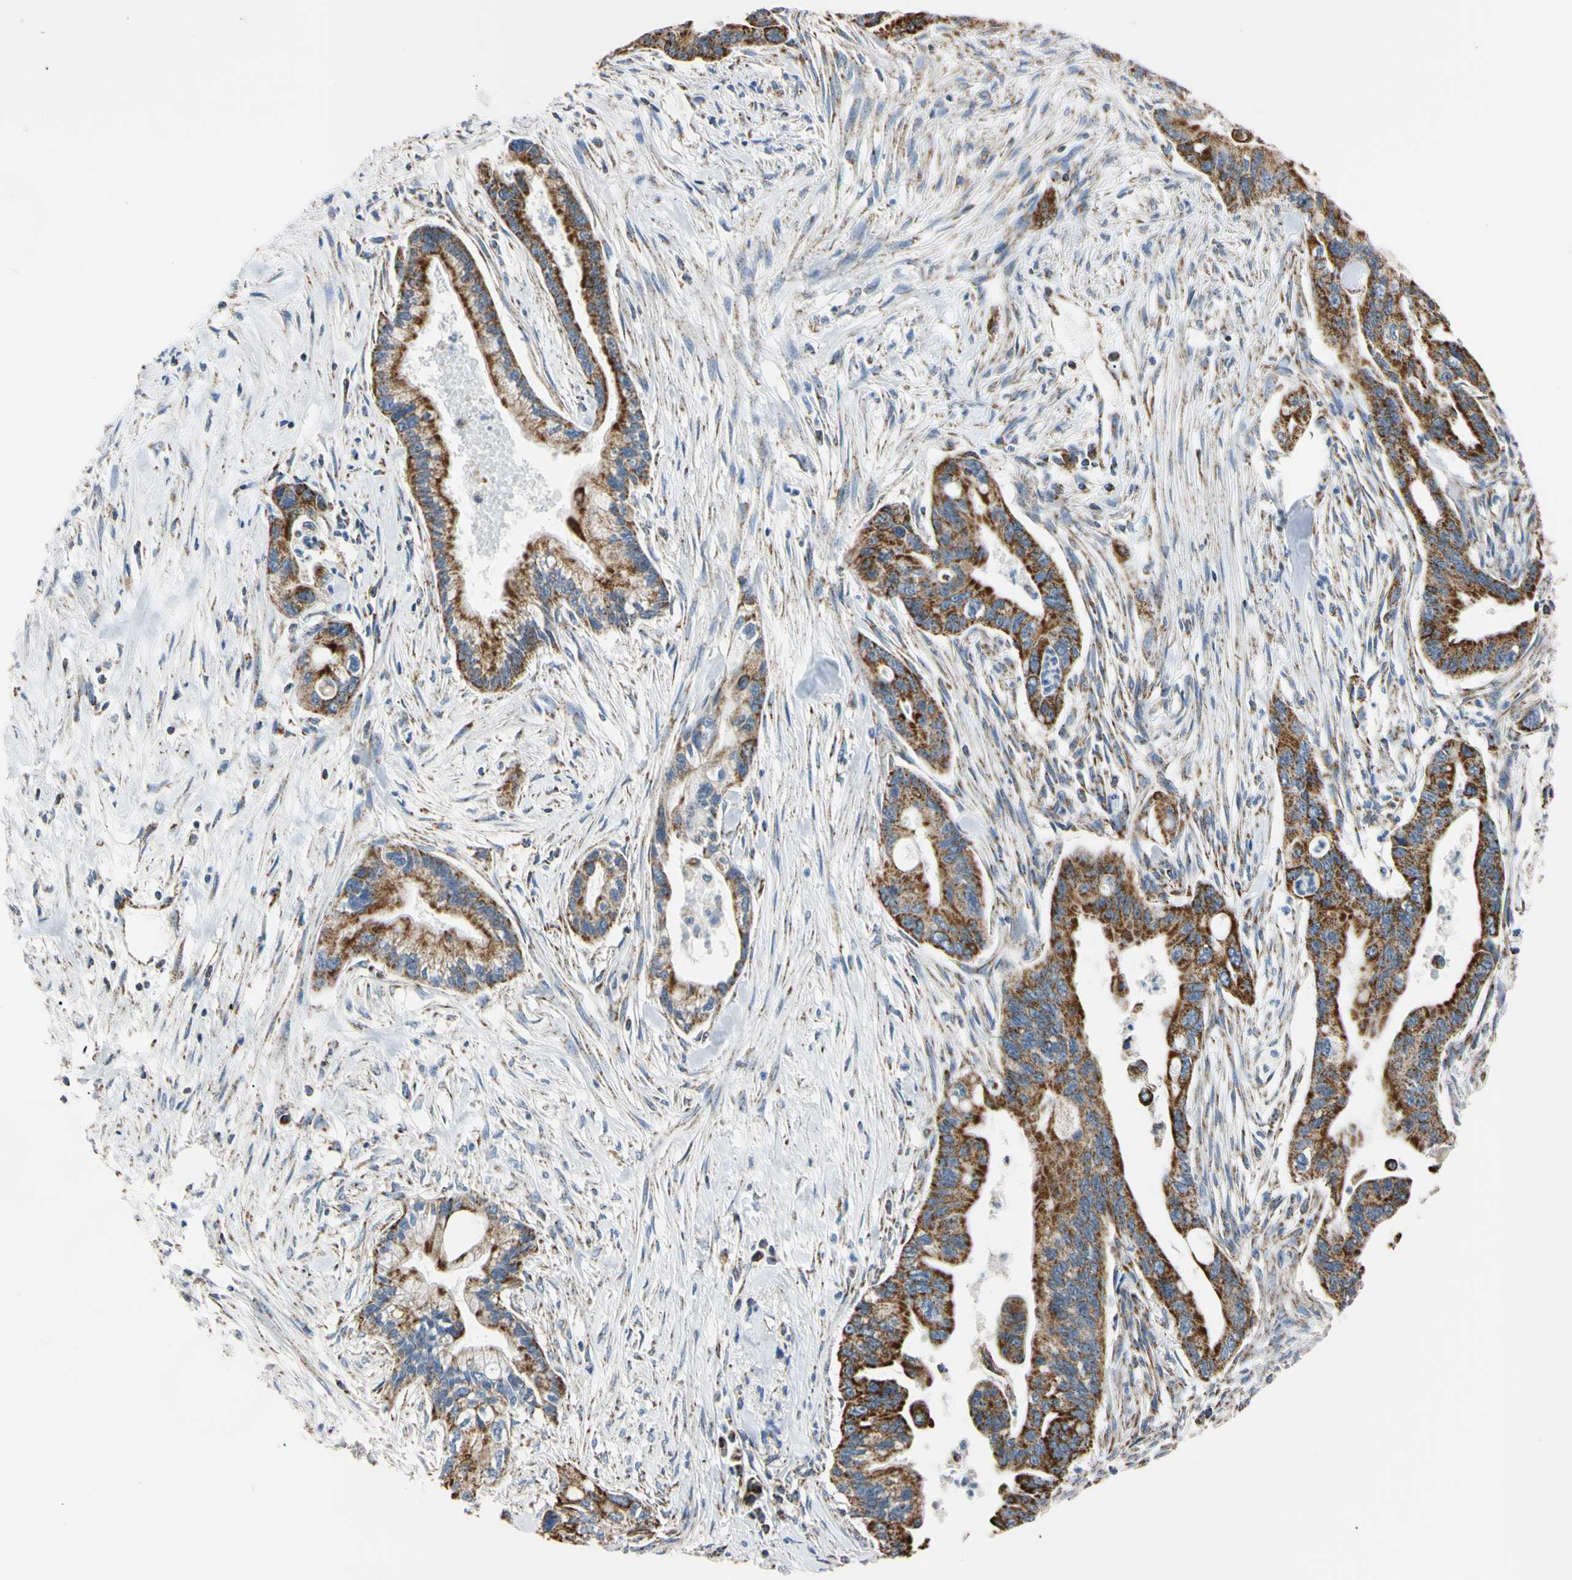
{"staining": {"intensity": "strong", "quantity": ">75%", "location": "cytoplasmic/membranous"}, "tissue": "pancreatic cancer", "cell_type": "Tumor cells", "image_type": "cancer", "snomed": [{"axis": "morphology", "description": "Adenocarcinoma, NOS"}, {"axis": "topography", "description": "Pancreas"}], "caption": "IHC of pancreatic cancer demonstrates high levels of strong cytoplasmic/membranous expression in approximately >75% of tumor cells. (IHC, brightfield microscopy, high magnification).", "gene": "CLPP", "patient": {"sex": "male", "age": 70}}